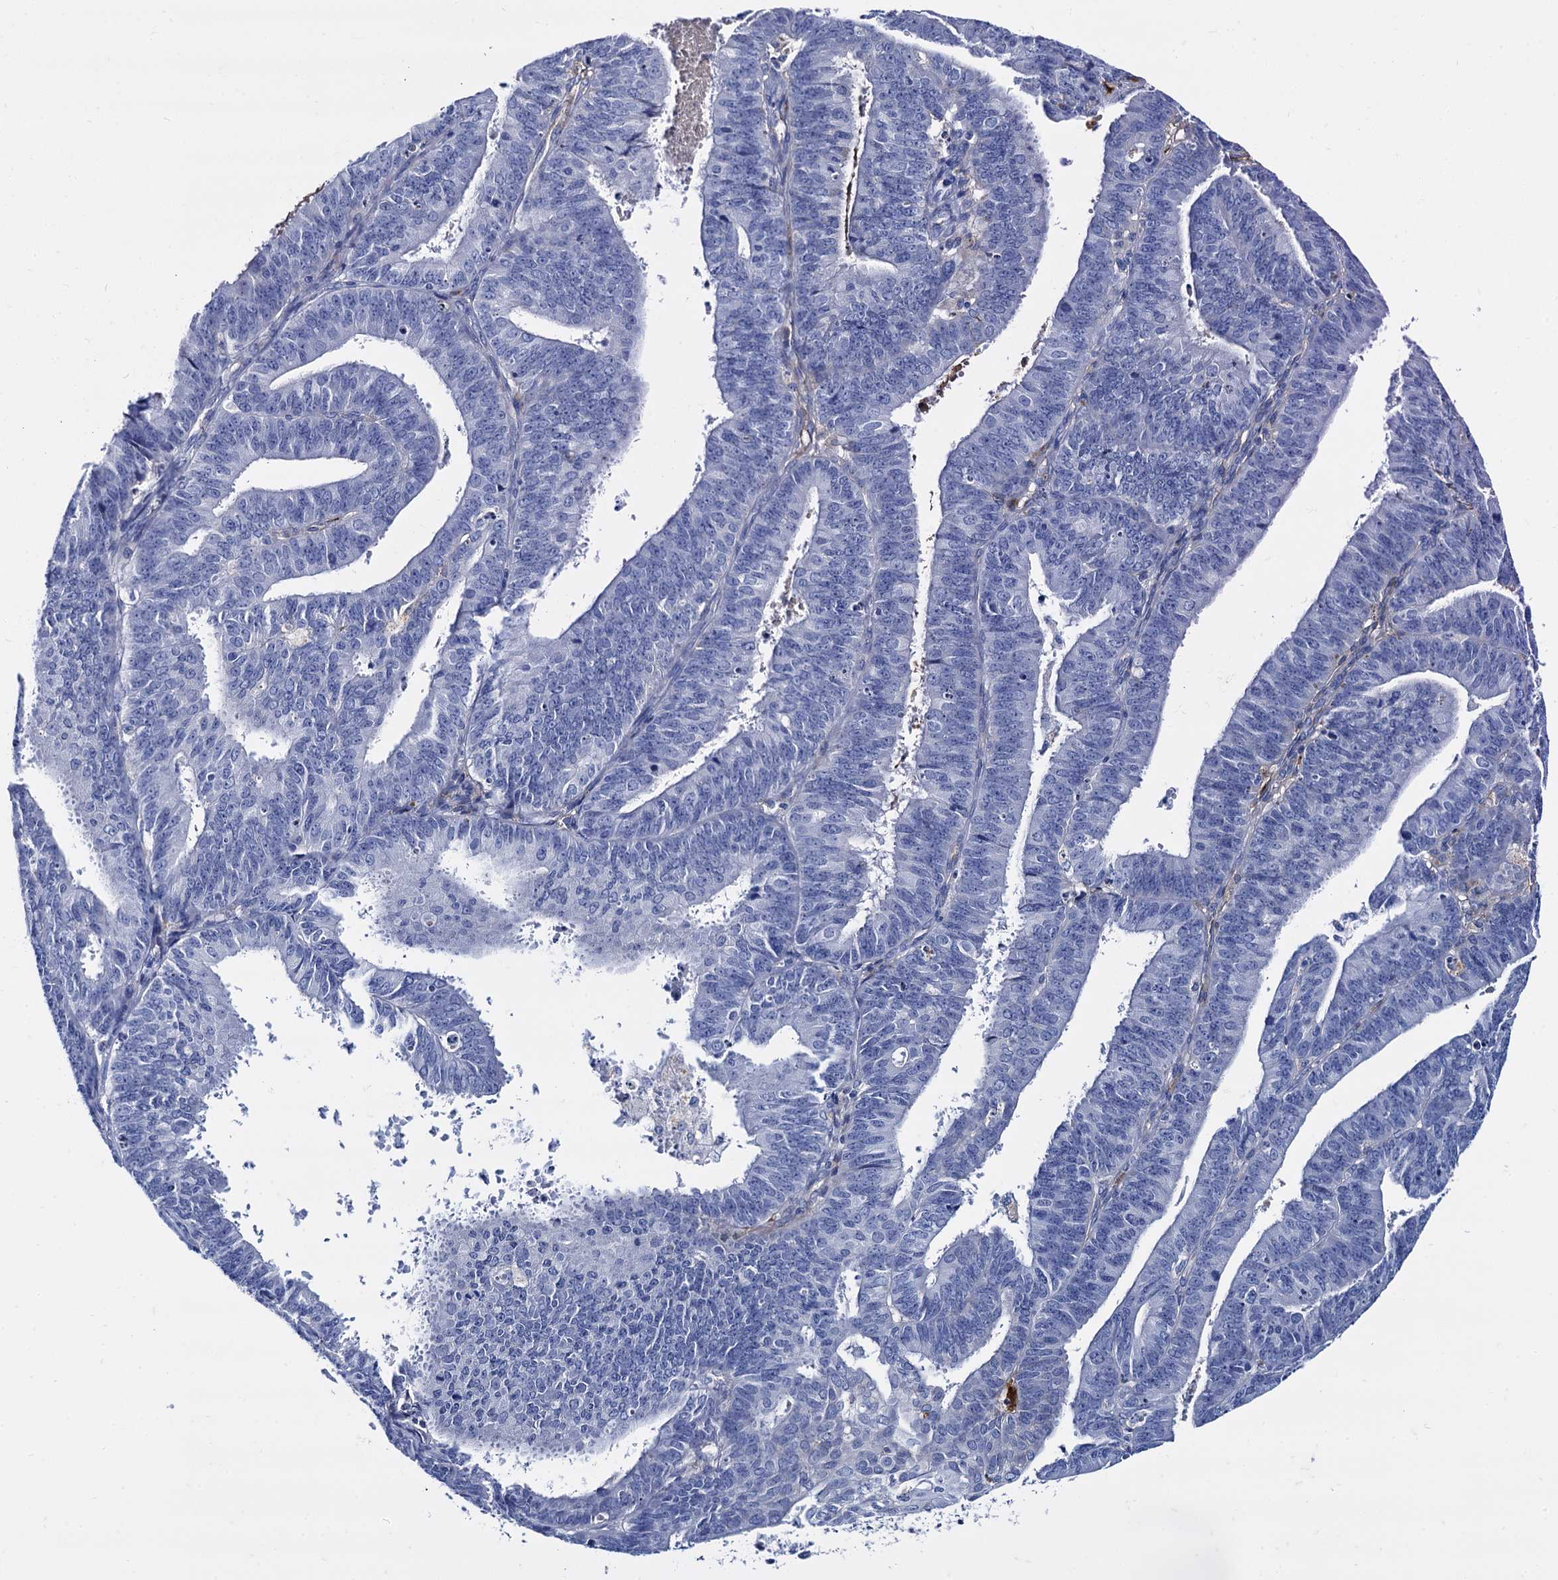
{"staining": {"intensity": "negative", "quantity": "none", "location": "none"}, "tissue": "endometrial cancer", "cell_type": "Tumor cells", "image_type": "cancer", "snomed": [{"axis": "morphology", "description": "Adenocarcinoma, NOS"}, {"axis": "topography", "description": "Endometrium"}], "caption": "Human endometrial cancer (adenocarcinoma) stained for a protein using IHC displays no positivity in tumor cells.", "gene": "APOD", "patient": {"sex": "female", "age": 66}}